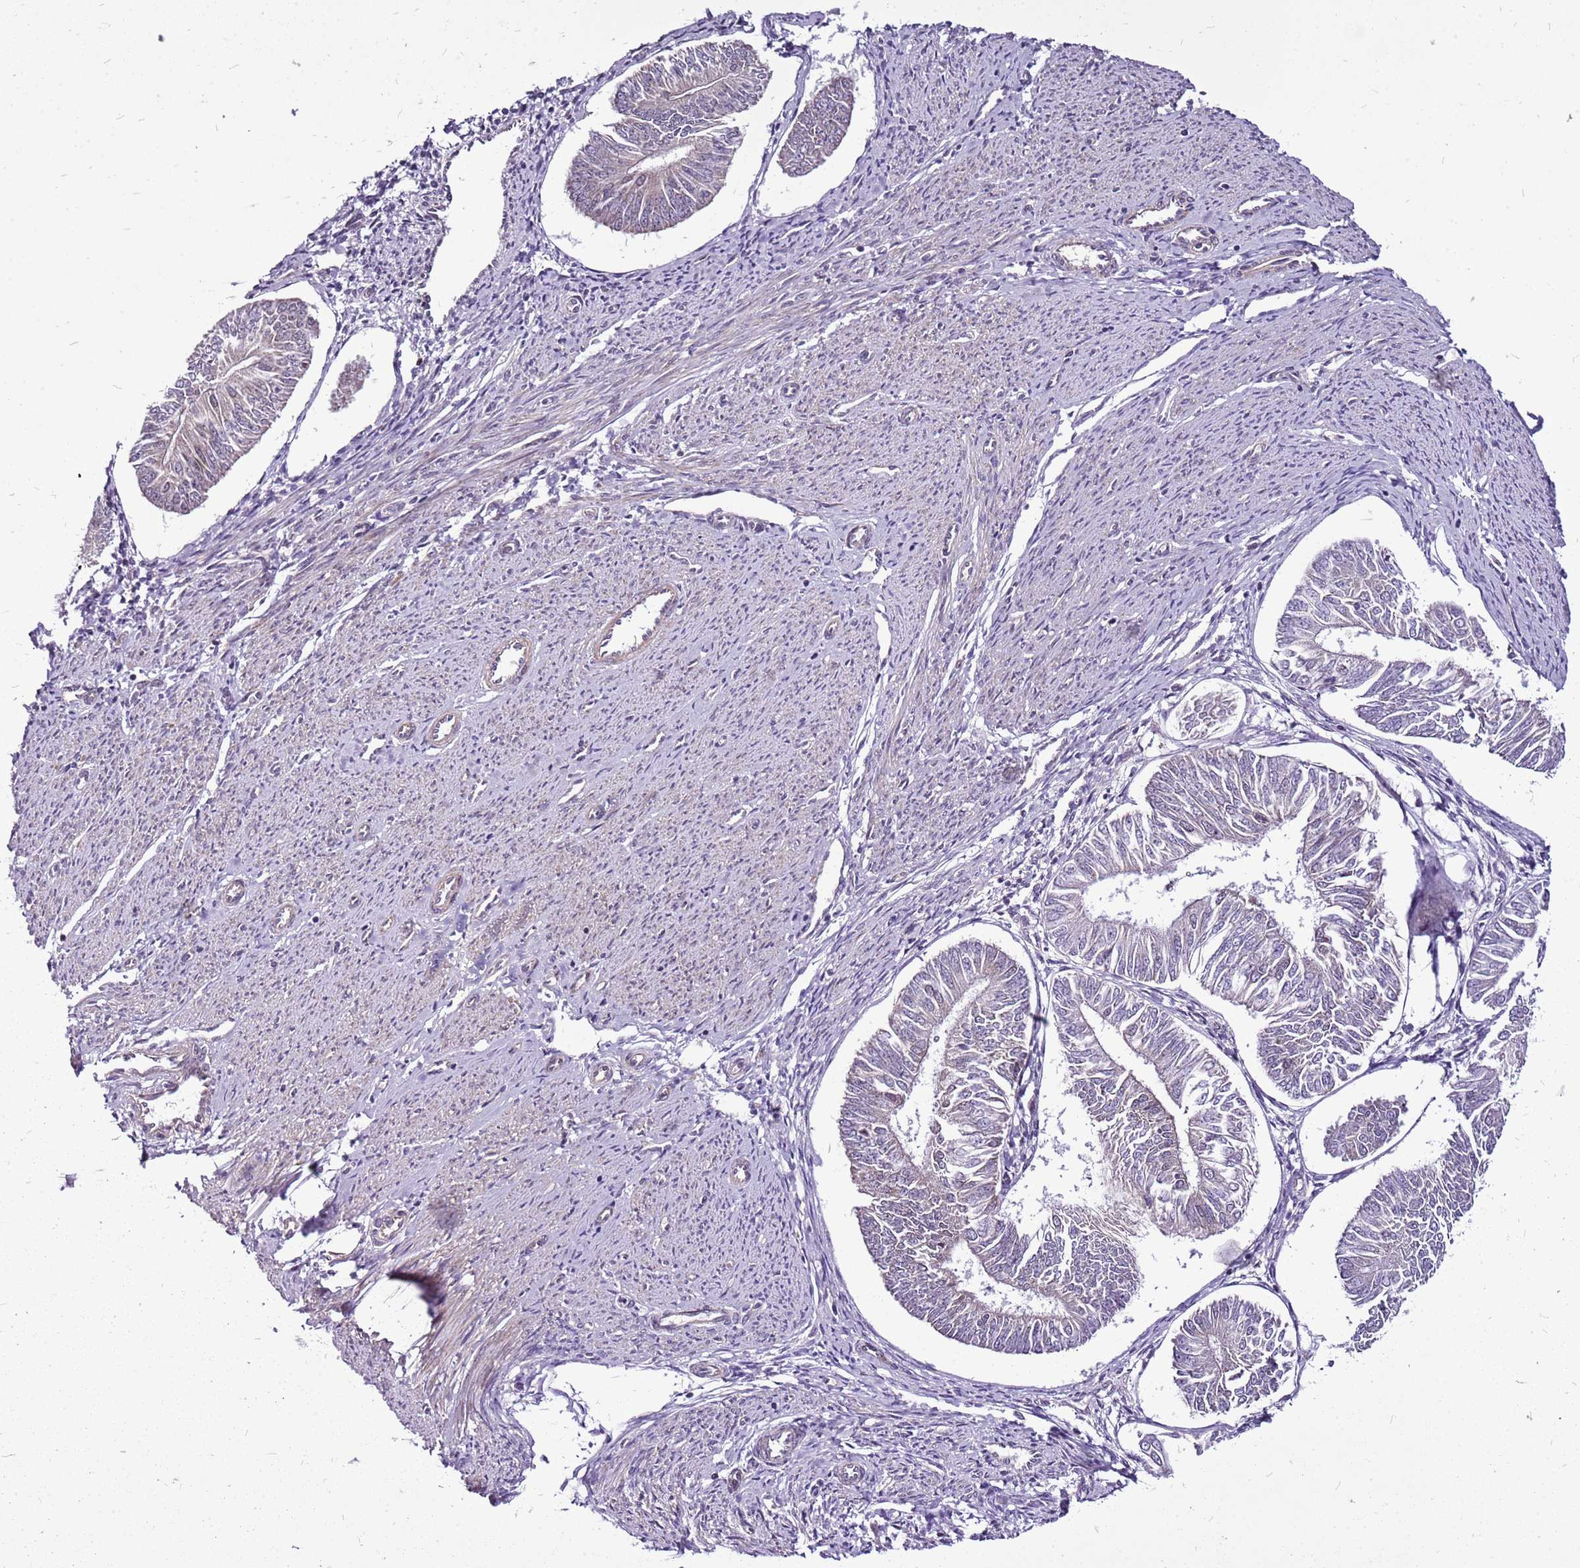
{"staining": {"intensity": "negative", "quantity": "none", "location": "none"}, "tissue": "endometrial cancer", "cell_type": "Tumor cells", "image_type": "cancer", "snomed": [{"axis": "morphology", "description": "Adenocarcinoma, NOS"}, {"axis": "topography", "description": "Endometrium"}], "caption": "Endometrial cancer was stained to show a protein in brown. There is no significant expression in tumor cells.", "gene": "CCDC166", "patient": {"sex": "female", "age": 58}}